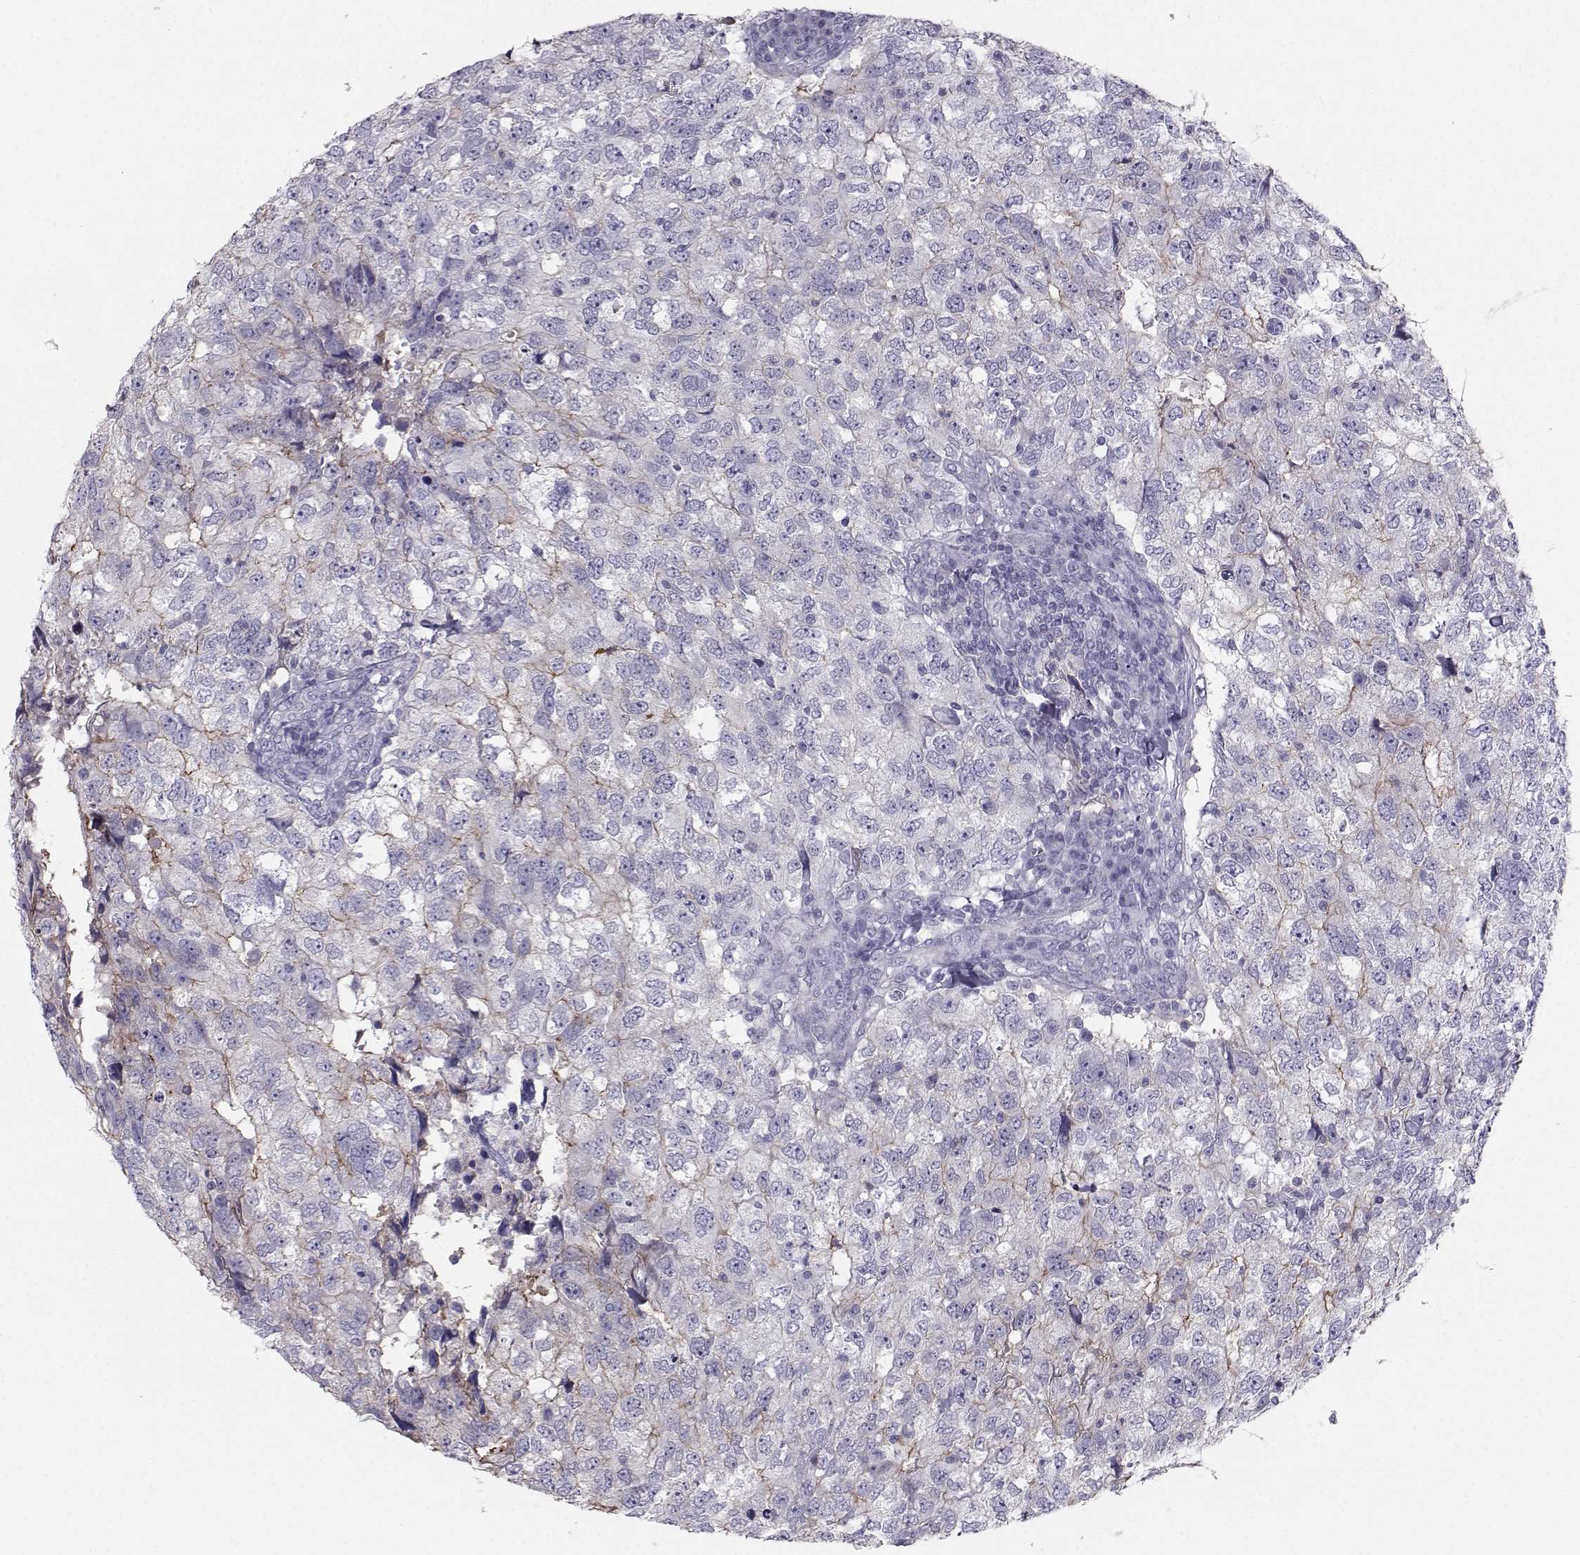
{"staining": {"intensity": "moderate", "quantity": "<25%", "location": "cytoplasmic/membranous"}, "tissue": "breast cancer", "cell_type": "Tumor cells", "image_type": "cancer", "snomed": [{"axis": "morphology", "description": "Duct carcinoma"}, {"axis": "topography", "description": "Breast"}], "caption": "High-power microscopy captured an IHC image of breast cancer, revealing moderate cytoplasmic/membranous expression in approximately <25% of tumor cells.", "gene": "SPDYE4", "patient": {"sex": "female", "age": 30}}